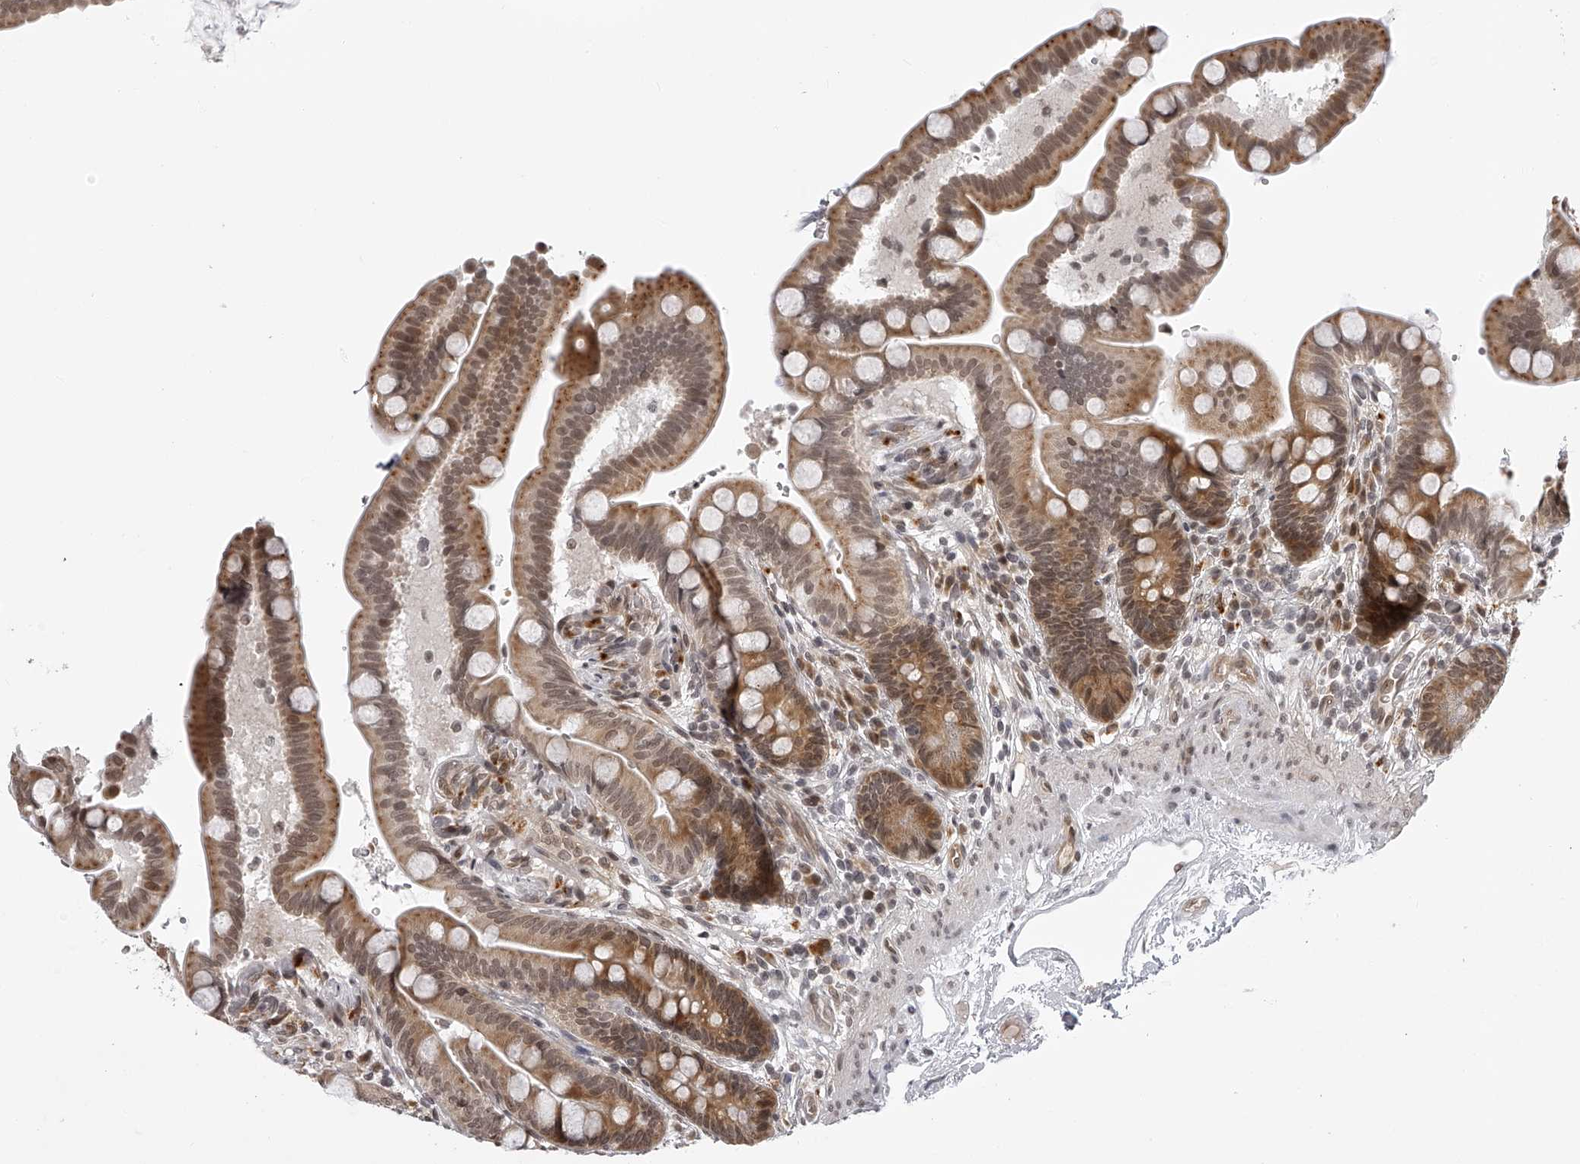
{"staining": {"intensity": "moderate", "quantity": "25%-75%", "location": "cytoplasmic/membranous,nuclear"}, "tissue": "colon", "cell_type": "Endothelial cells", "image_type": "normal", "snomed": [{"axis": "morphology", "description": "Normal tissue, NOS"}, {"axis": "topography", "description": "Smooth muscle"}, {"axis": "topography", "description": "Colon"}], "caption": "DAB immunohistochemical staining of unremarkable colon demonstrates moderate cytoplasmic/membranous,nuclear protein staining in approximately 25%-75% of endothelial cells. Using DAB (3,3'-diaminobenzidine) (brown) and hematoxylin (blue) stains, captured at high magnification using brightfield microscopy.", "gene": "ODF2L", "patient": {"sex": "male", "age": 73}}